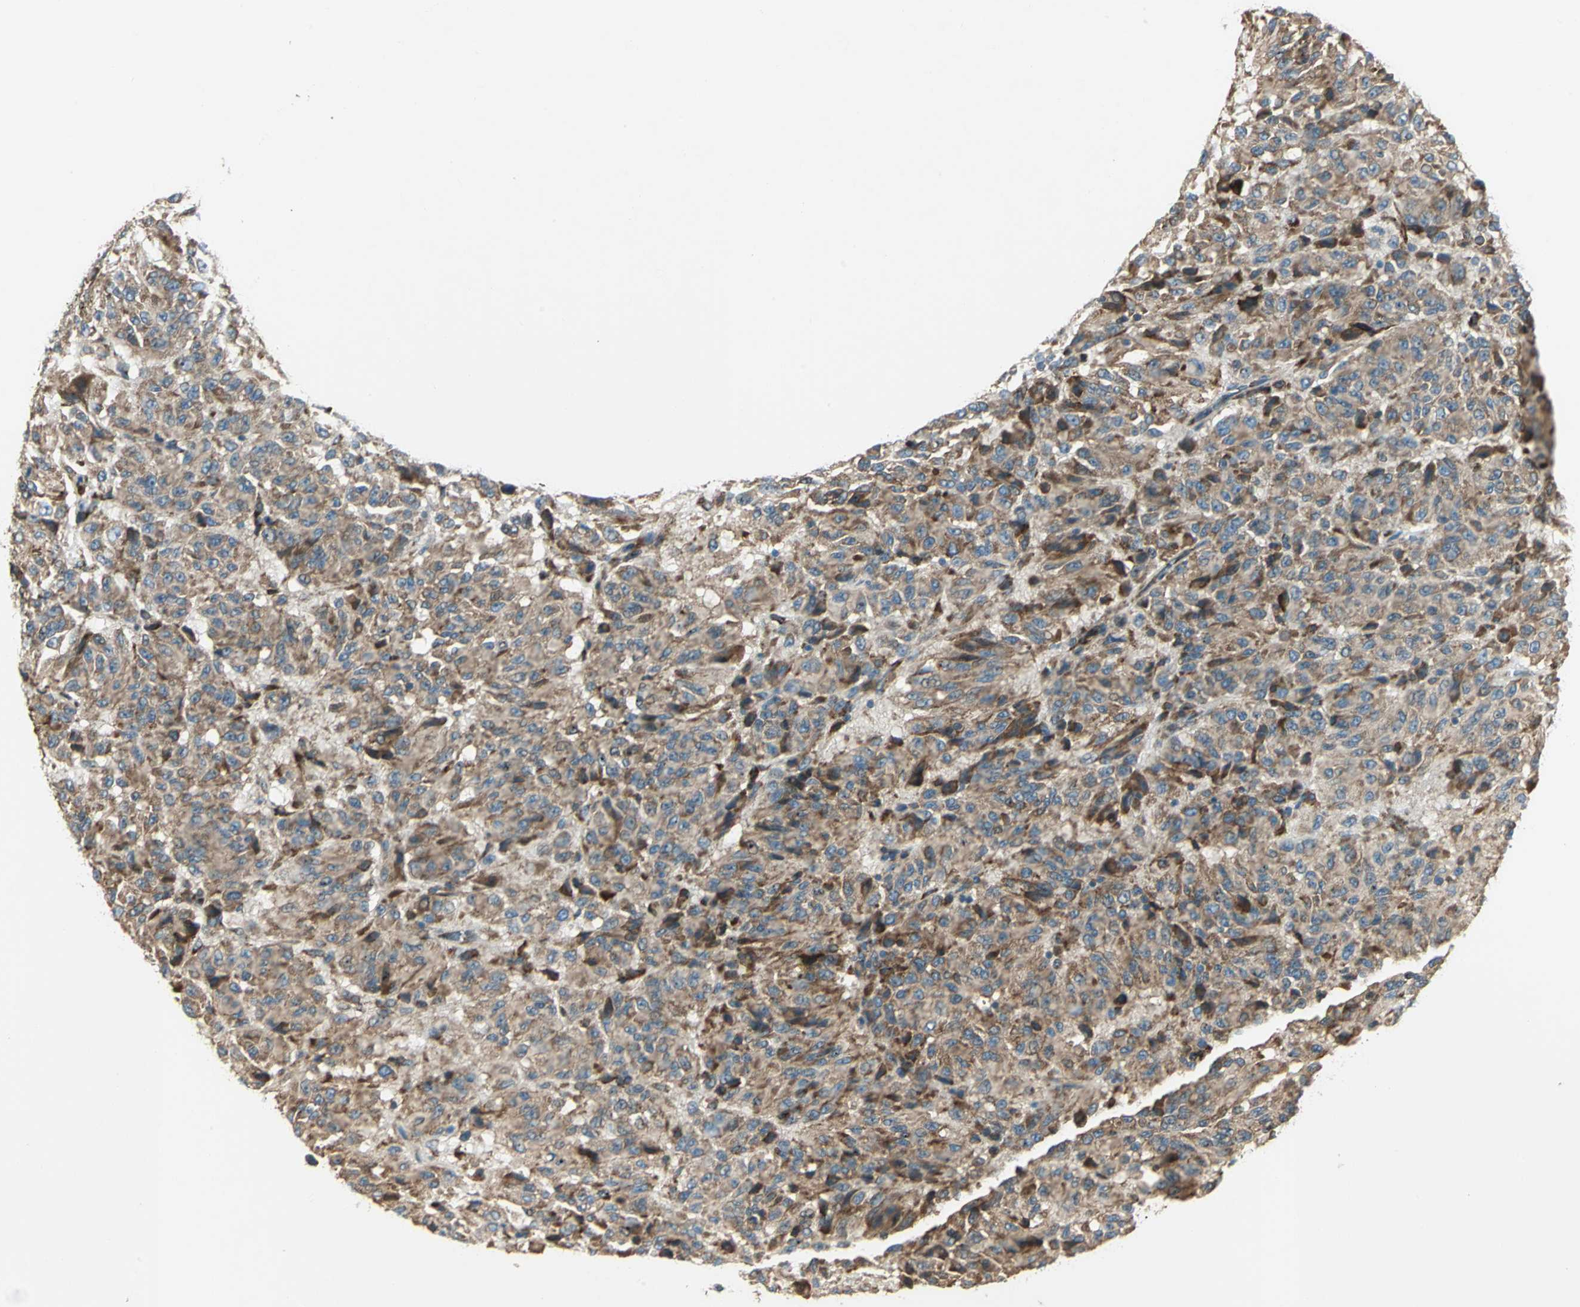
{"staining": {"intensity": "moderate", "quantity": ">75%", "location": "cytoplasmic/membranous"}, "tissue": "melanoma", "cell_type": "Tumor cells", "image_type": "cancer", "snomed": [{"axis": "morphology", "description": "Malignant melanoma, Metastatic site"}, {"axis": "topography", "description": "Lung"}], "caption": "DAB (3,3'-diaminobenzidine) immunohistochemical staining of melanoma displays moderate cytoplasmic/membranous protein staining in about >75% of tumor cells.", "gene": "PDIA4", "patient": {"sex": "male", "age": 64}}